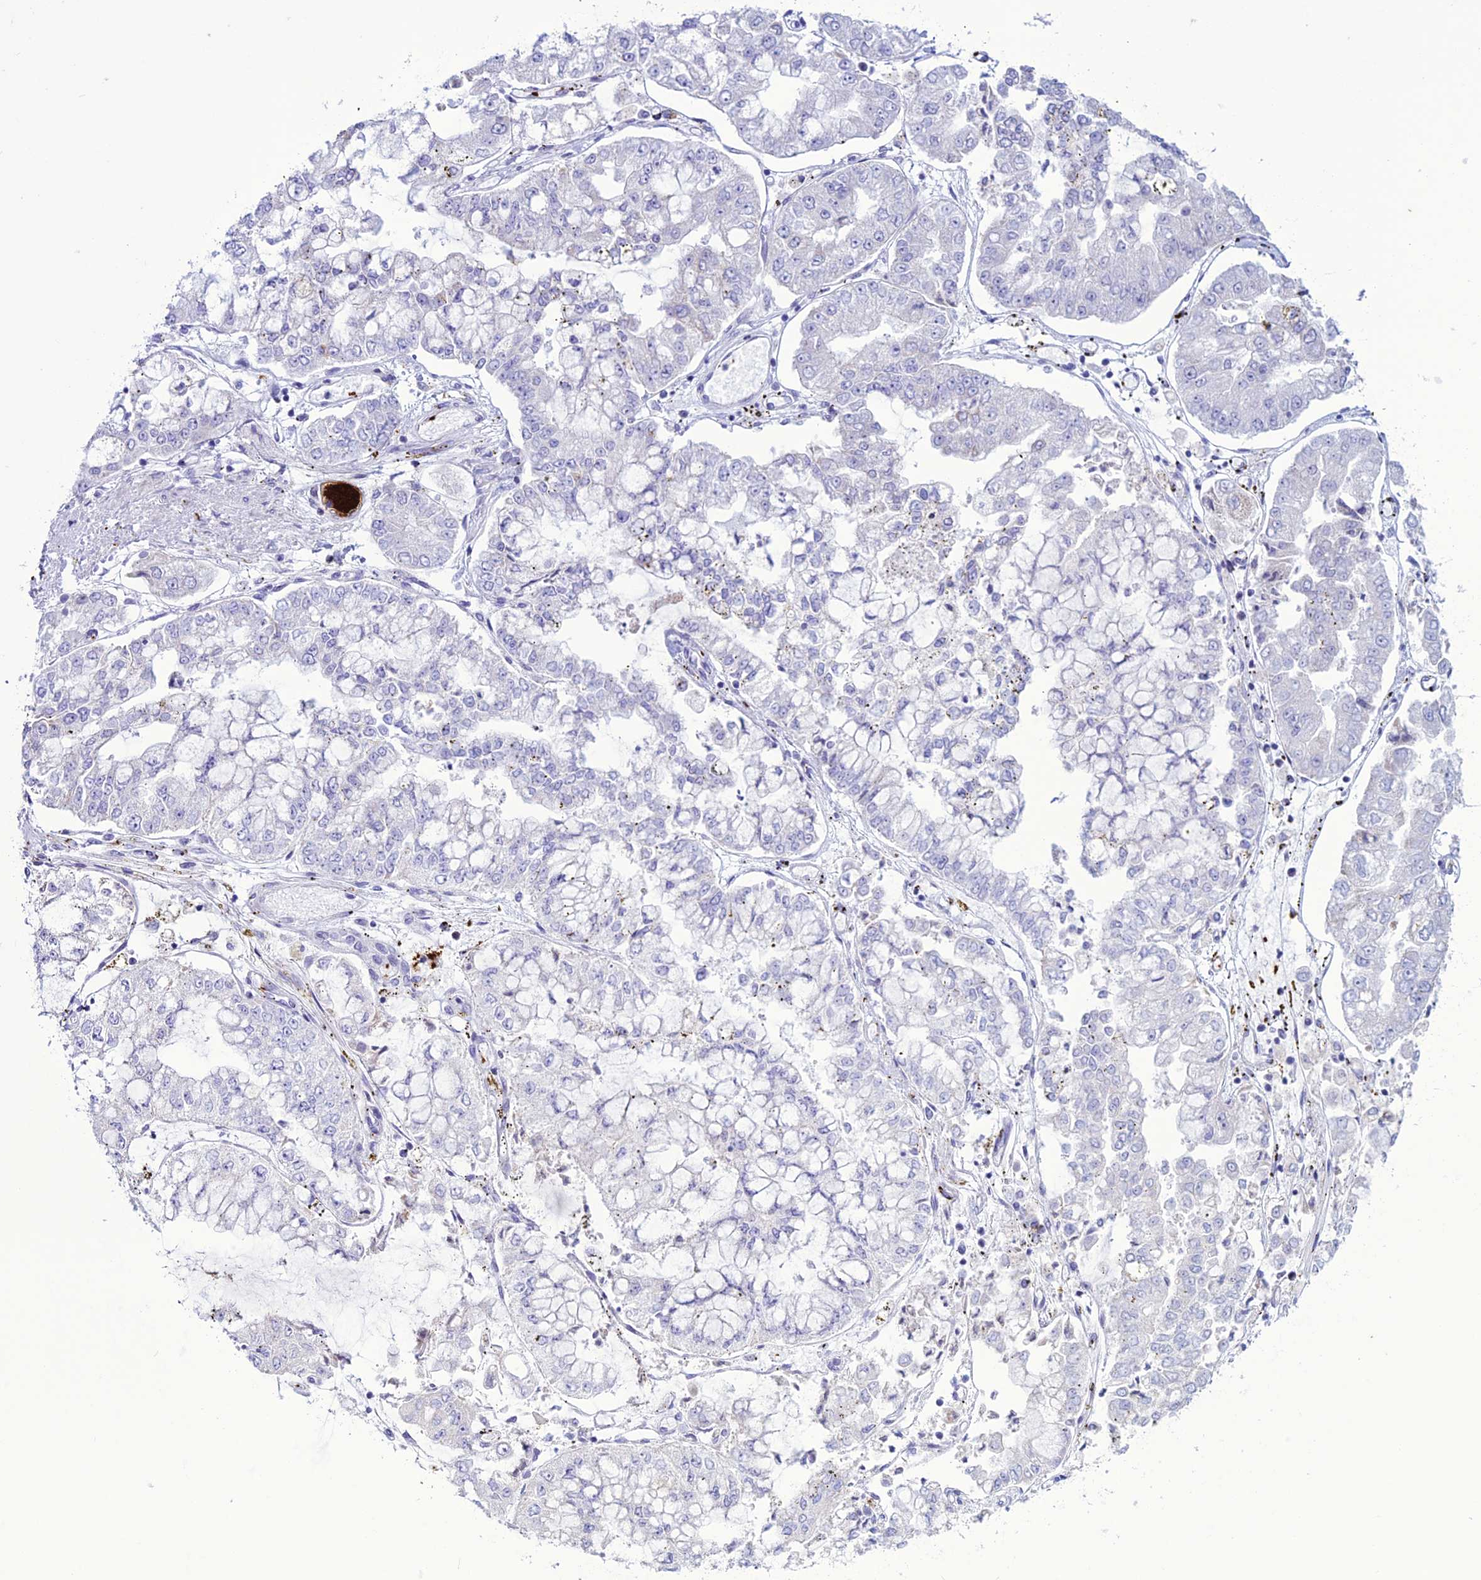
{"staining": {"intensity": "negative", "quantity": "none", "location": "none"}, "tissue": "stomach cancer", "cell_type": "Tumor cells", "image_type": "cancer", "snomed": [{"axis": "morphology", "description": "Adenocarcinoma, NOS"}, {"axis": "topography", "description": "Stomach"}], "caption": "Human stomach cancer stained for a protein using IHC reveals no staining in tumor cells.", "gene": "C21orf140", "patient": {"sex": "male", "age": 76}}